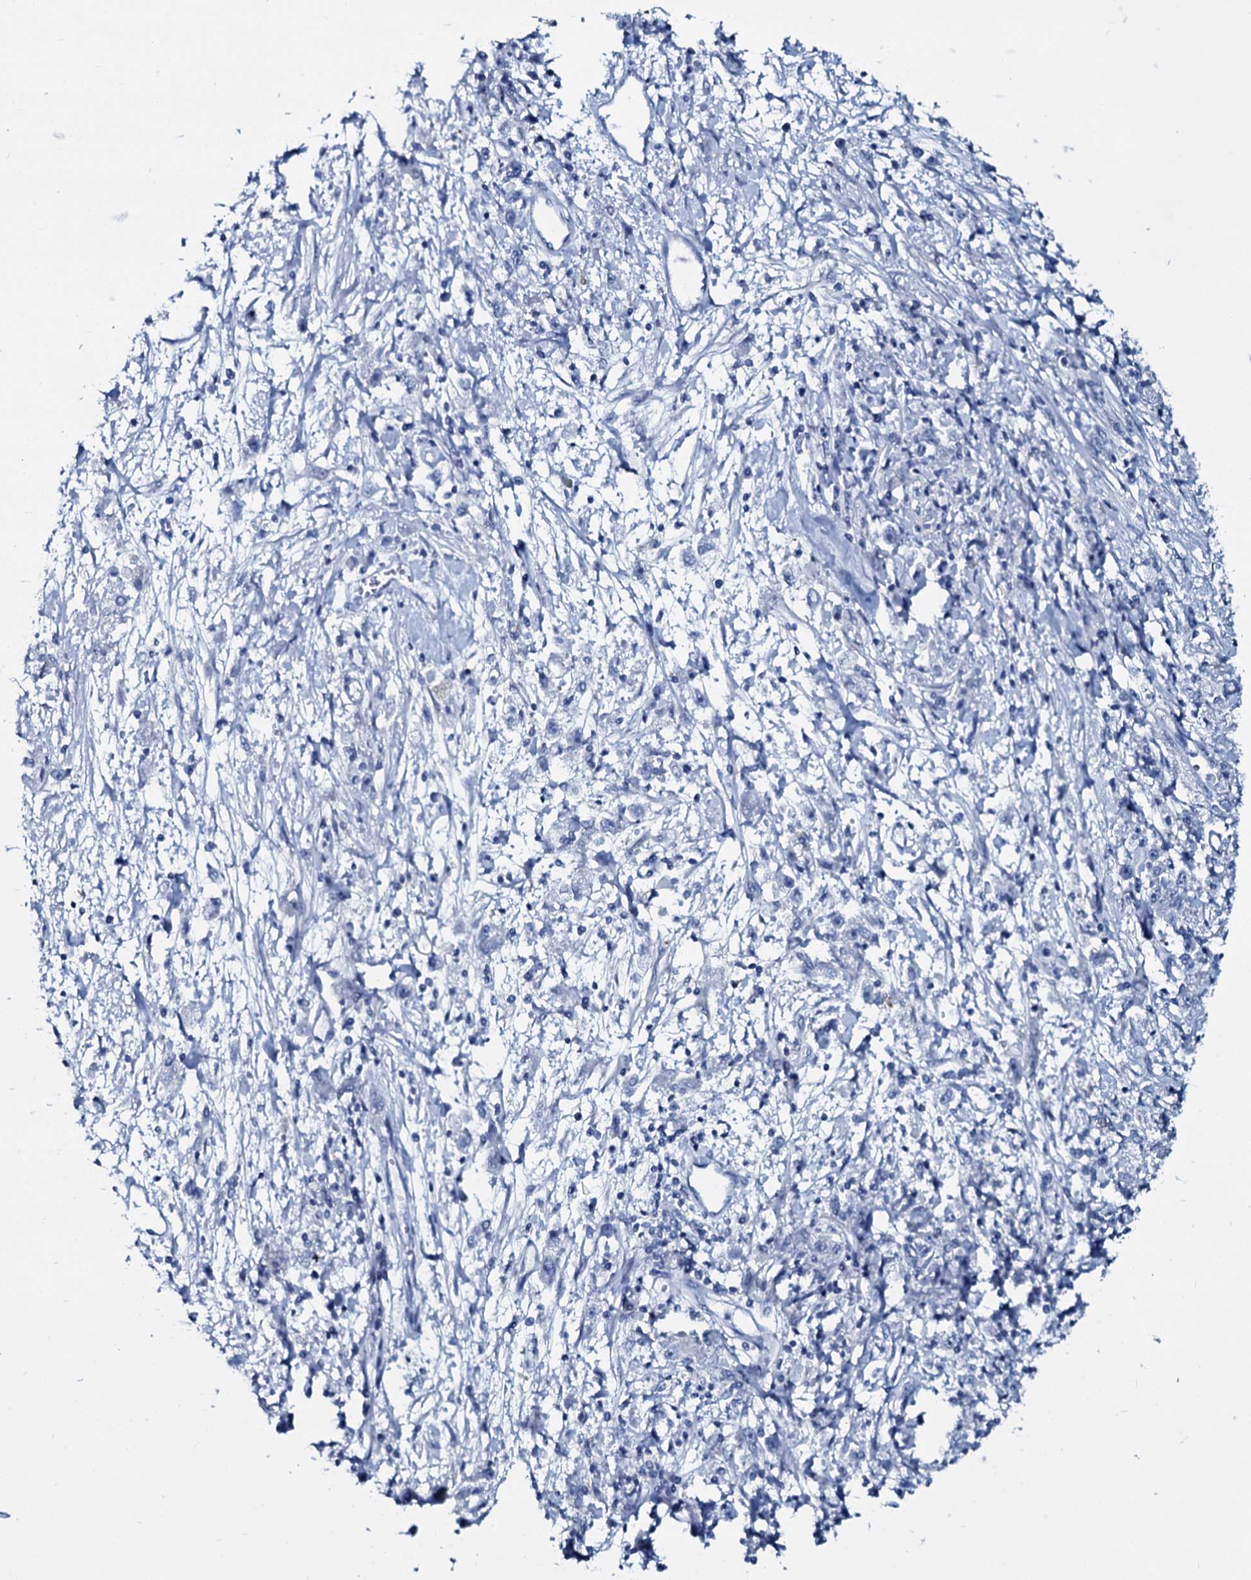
{"staining": {"intensity": "negative", "quantity": "none", "location": "none"}, "tissue": "stomach cancer", "cell_type": "Tumor cells", "image_type": "cancer", "snomed": [{"axis": "morphology", "description": "Adenocarcinoma, NOS"}, {"axis": "topography", "description": "Stomach"}], "caption": "IHC micrograph of human stomach cancer stained for a protein (brown), which exhibits no positivity in tumor cells.", "gene": "SLC4A7", "patient": {"sex": "female", "age": 59}}